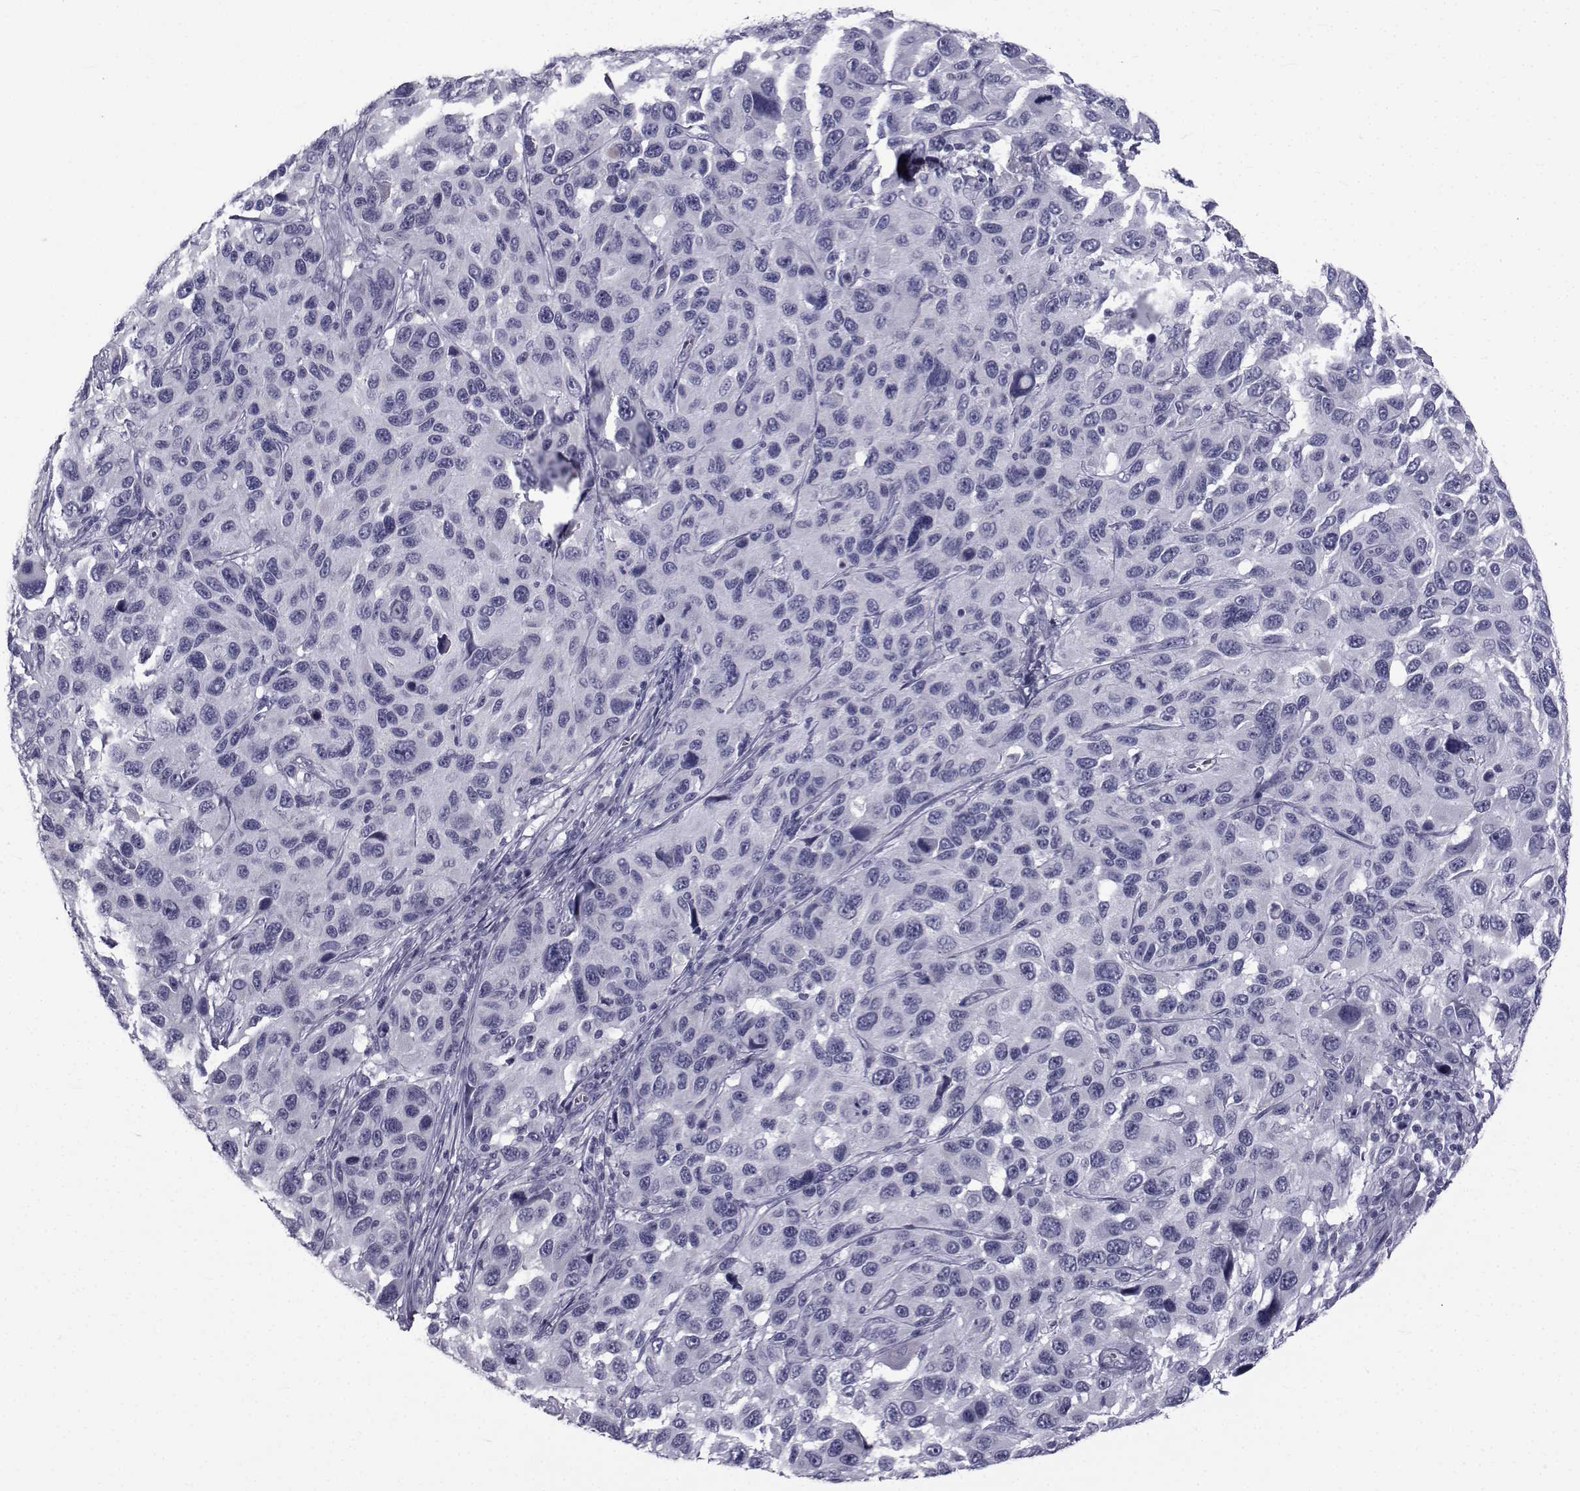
{"staining": {"intensity": "negative", "quantity": "none", "location": "none"}, "tissue": "melanoma", "cell_type": "Tumor cells", "image_type": "cancer", "snomed": [{"axis": "morphology", "description": "Malignant melanoma, NOS"}, {"axis": "topography", "description": "Skin"}], "caption": "Immunohistochemical staining of malignant melanoma reveals no significant positivity in tumor cells.", "gene": "FDXR", "patient": {"sex": "male", "age": 53}}